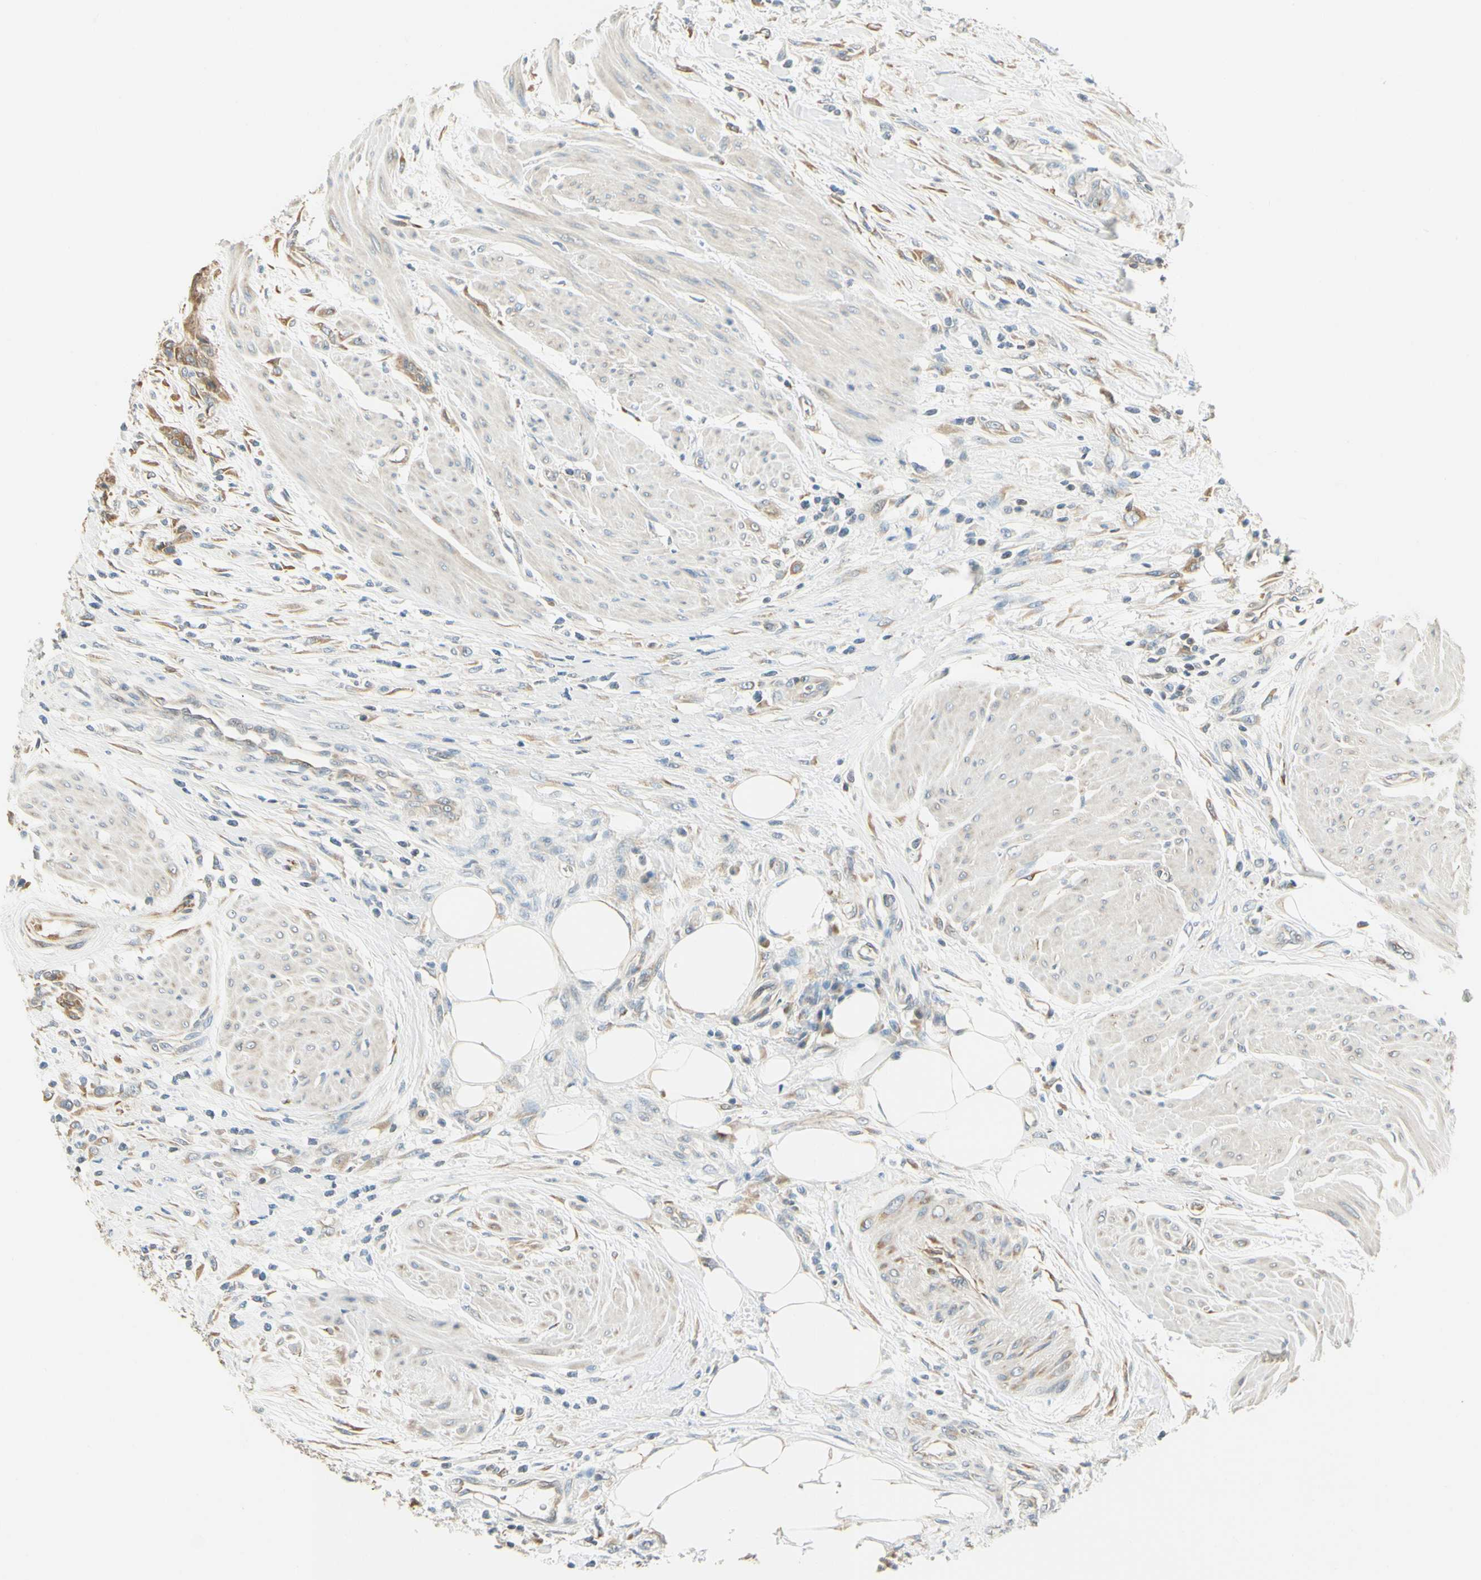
{"staining": {"intensity": "negative", "quantity": "none", "location": "none"}, "tissue": "urothelial cancer", "cell_type": "Tumor cells", "image_type": "cancer", "snomed": [{"axis": "morphology", "description": "Urothelial carcinoma, High grade"}, {"axis": "topography", "description": "Urinary bladder"}], "caption": "The photomicrograph shows no significant positivity in tumor cells of urothelial cancer.", "gene": "IGDCC4", "patient": {"sex": "male", "age": 35}}